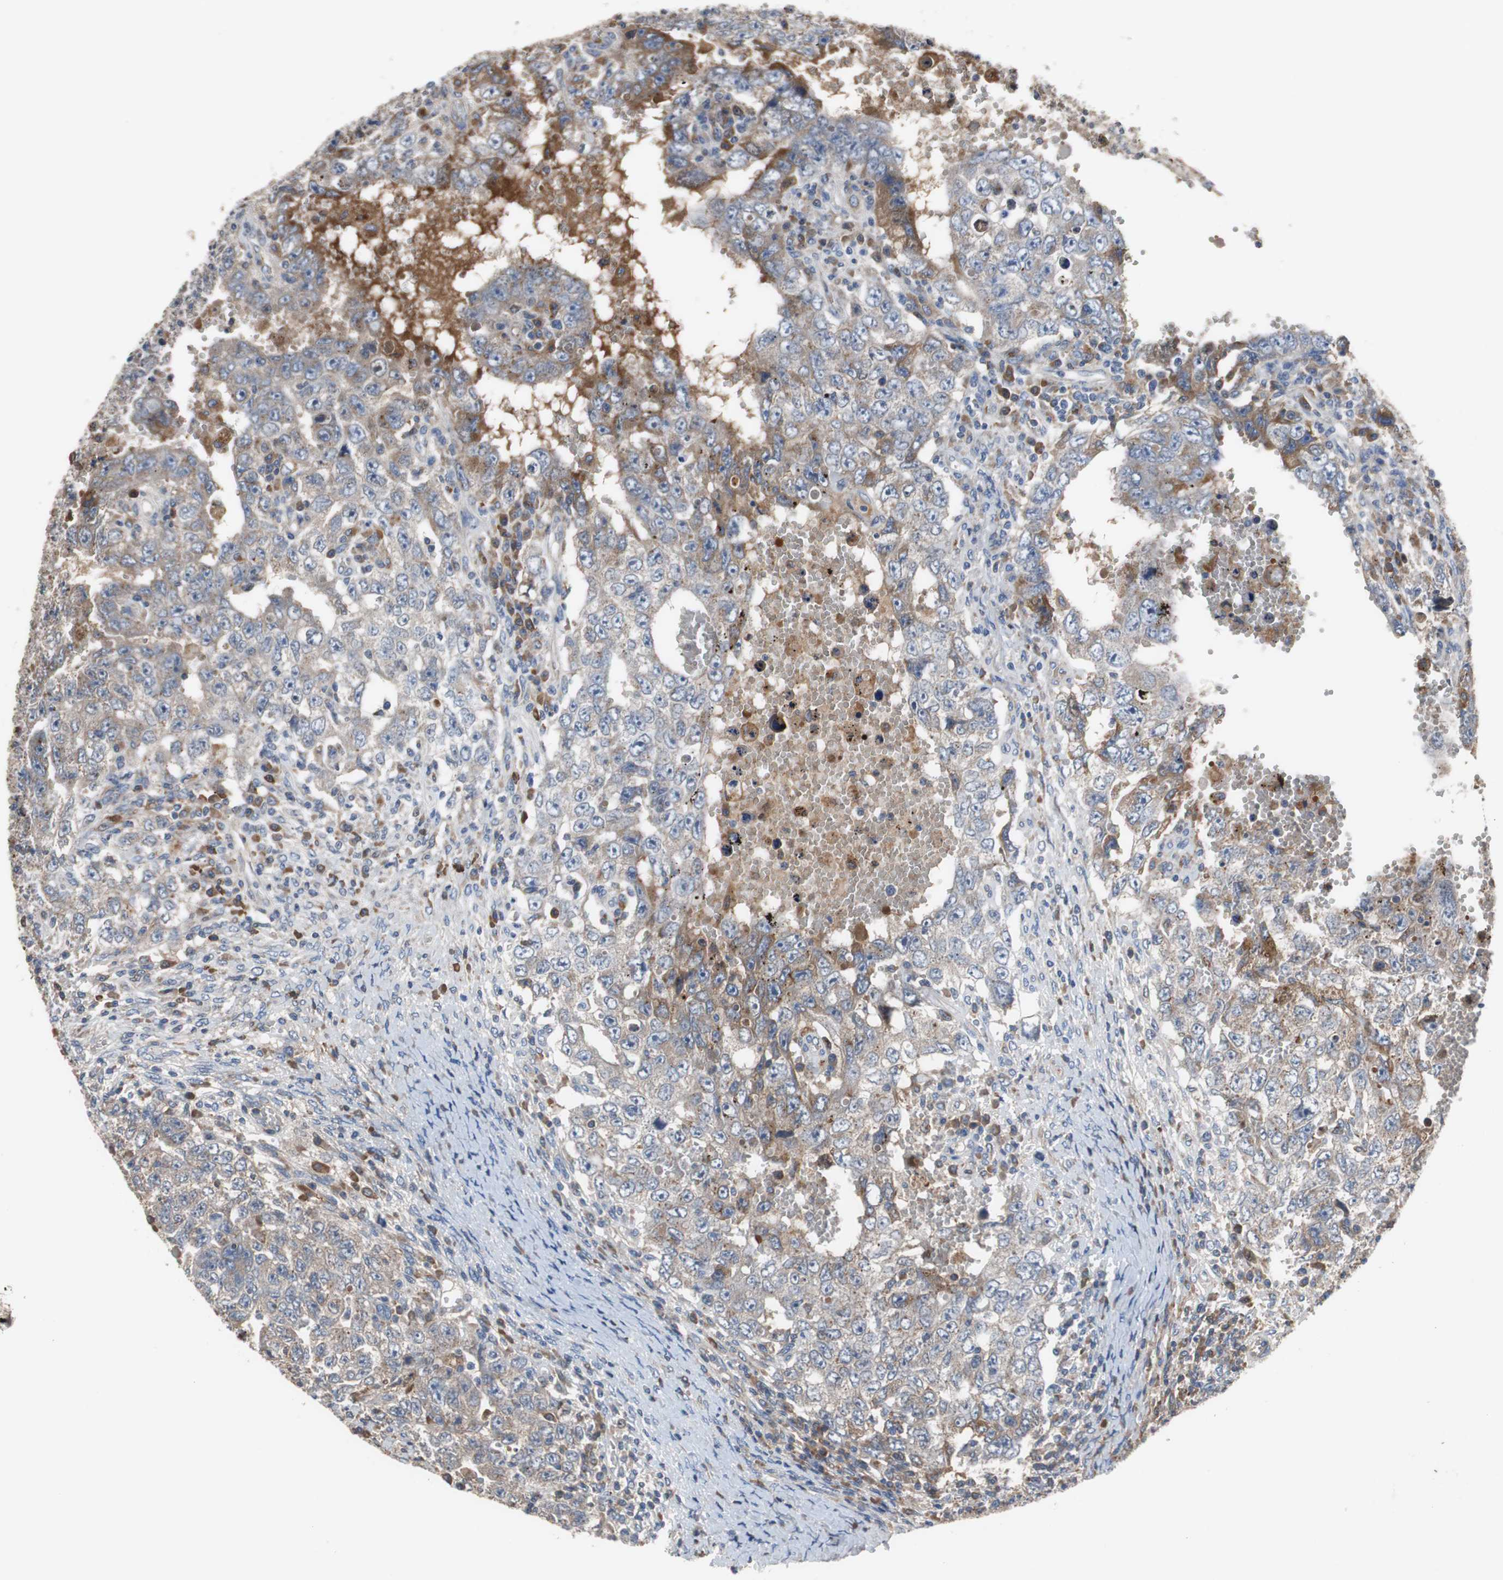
{"staining": {"intensity": "weak", "quantity": "25%-75%", "location": "cytoplasmic/membranous"}, "tissue": "testis cancer", "cell_type": "Tumor cells", "image_type": "cancer", "snomed": [{"axis": "morphology", "description": "Carcinoma, Embryonal, NOS"}, {"axis": "topography", "description": "Testis"}], "caption": "Protein expression analysis of testis cancer (embryonal carcinoma) displays weak cytoplasmic/membranous staining in approximately 25%-75% of tumor cells.", "gene": "SORT1", "patient": {"sex": "male", "age": 26}}